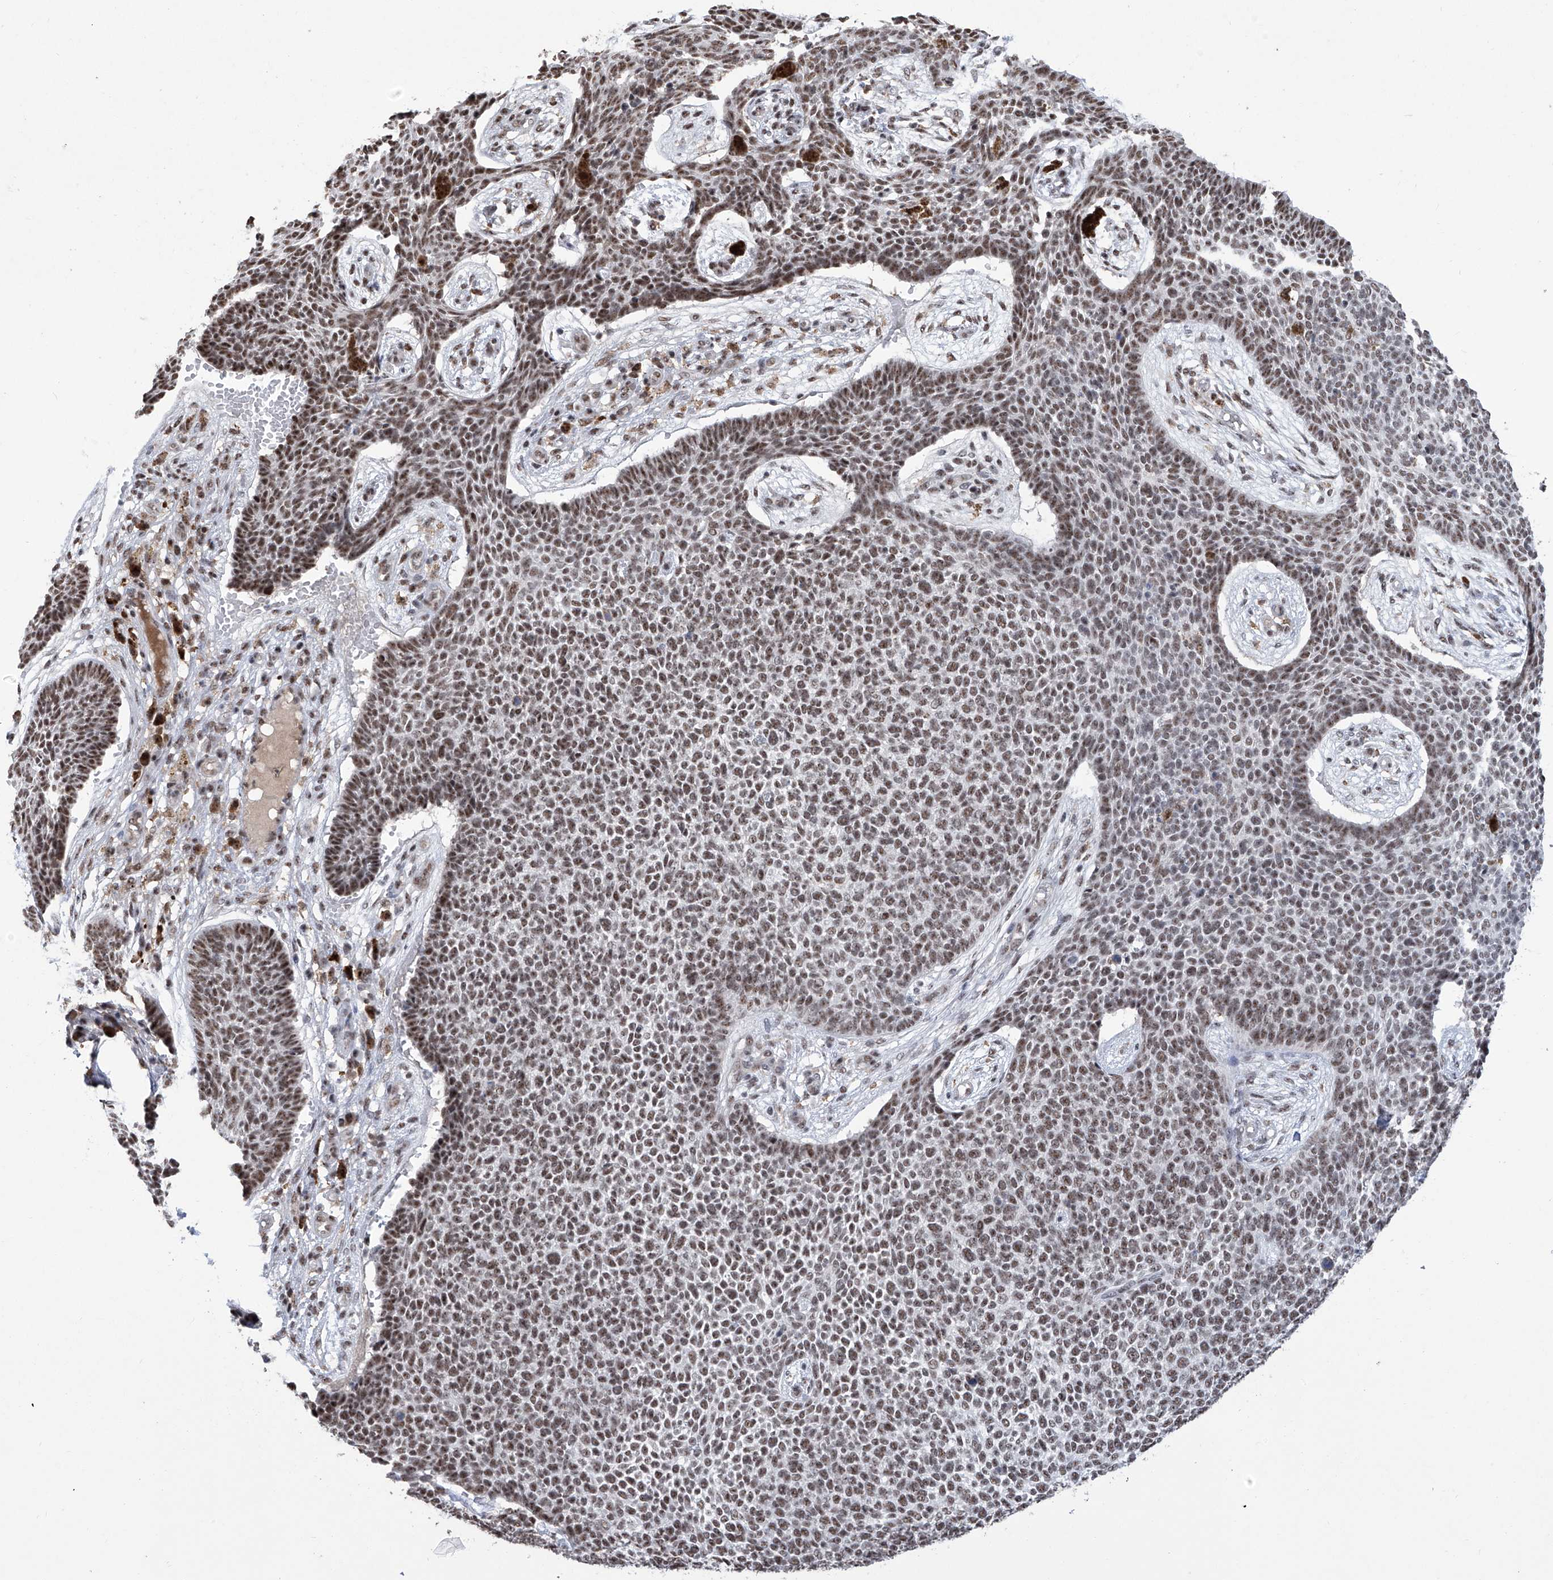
{"staining": {"intensity": "moderate", "quantity": ">75%", "location": "nuclear"}, "tissue": "skin cancer", "cell_type": "Tumor cells", "image_type": "cancer", "snomed": [{"axis": "morphology", "description": "Basal cell carcinoma"}, {"axis": "topography", "description": "Skin"}], "caption": "The histopathology image exhibits immunohistochemical staining of skin cancer (basal cell carcinoma). There is moderate nuclear positivity is present in about >75% of tumor cells.", "gene": "FBXL4", "patient": {"sex": "female", "age": 84}}